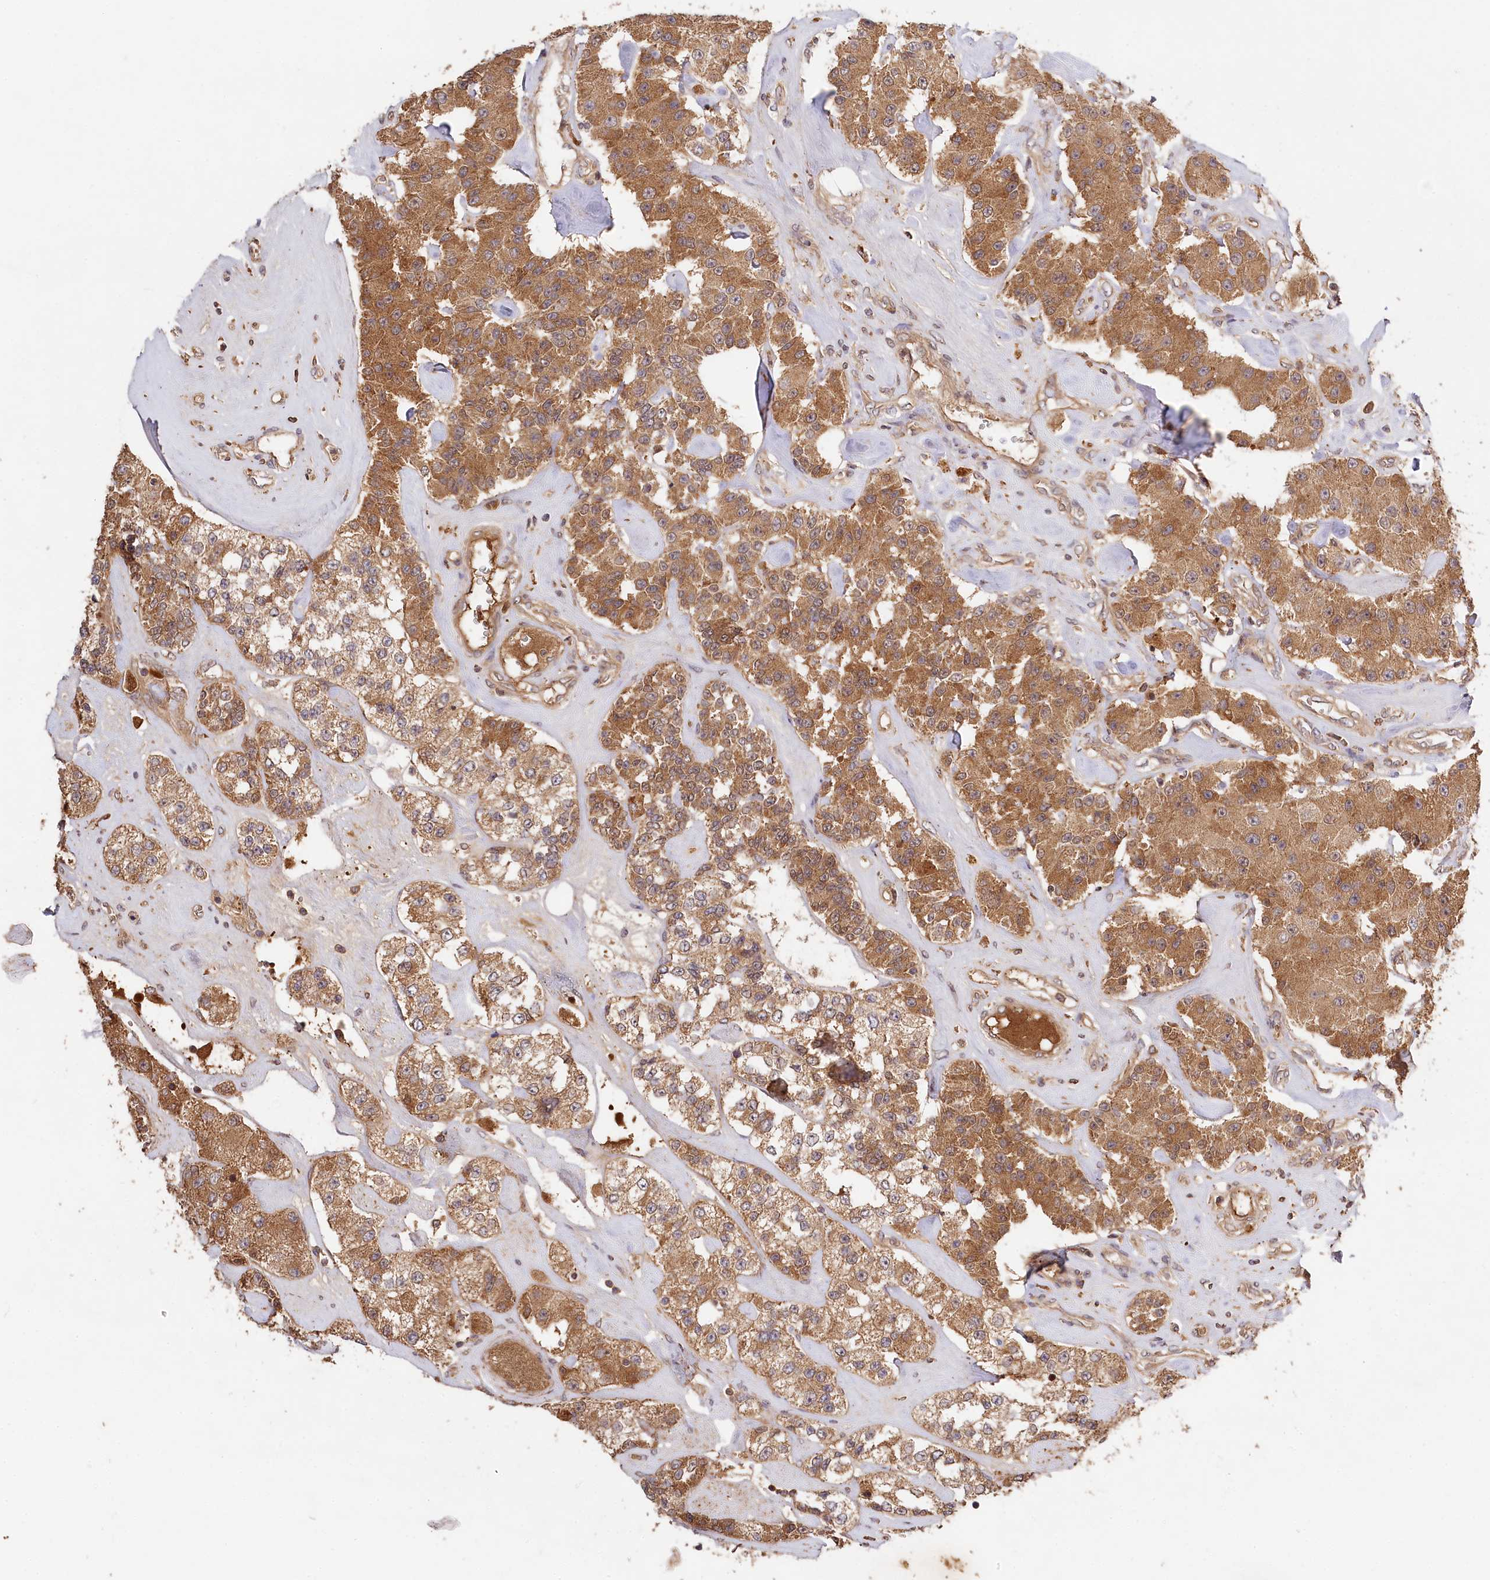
{"staining": {"intensity": "moderate", "quantity": ">75%", "location": "cytoplasmic/membranous"}, "tissue": "carcinoid", "cell_type": "Tumor cells", "image_type": "cancer", "snomed": [{"axis": "morphology", "description": "Carcinoid, malignant, NOS"}, {"axis": "topography", "description": "Pancreas"}], "caption": "DAB (3,3'-diaminobenzidine) immunohistochemical staining of carcinoid demonstrates moderate cytoplasmic/membranous protein staining in about >75% of tumor cells.", "gene": "MCF2L2", "patient": {"sex": "male", "age": 41}}